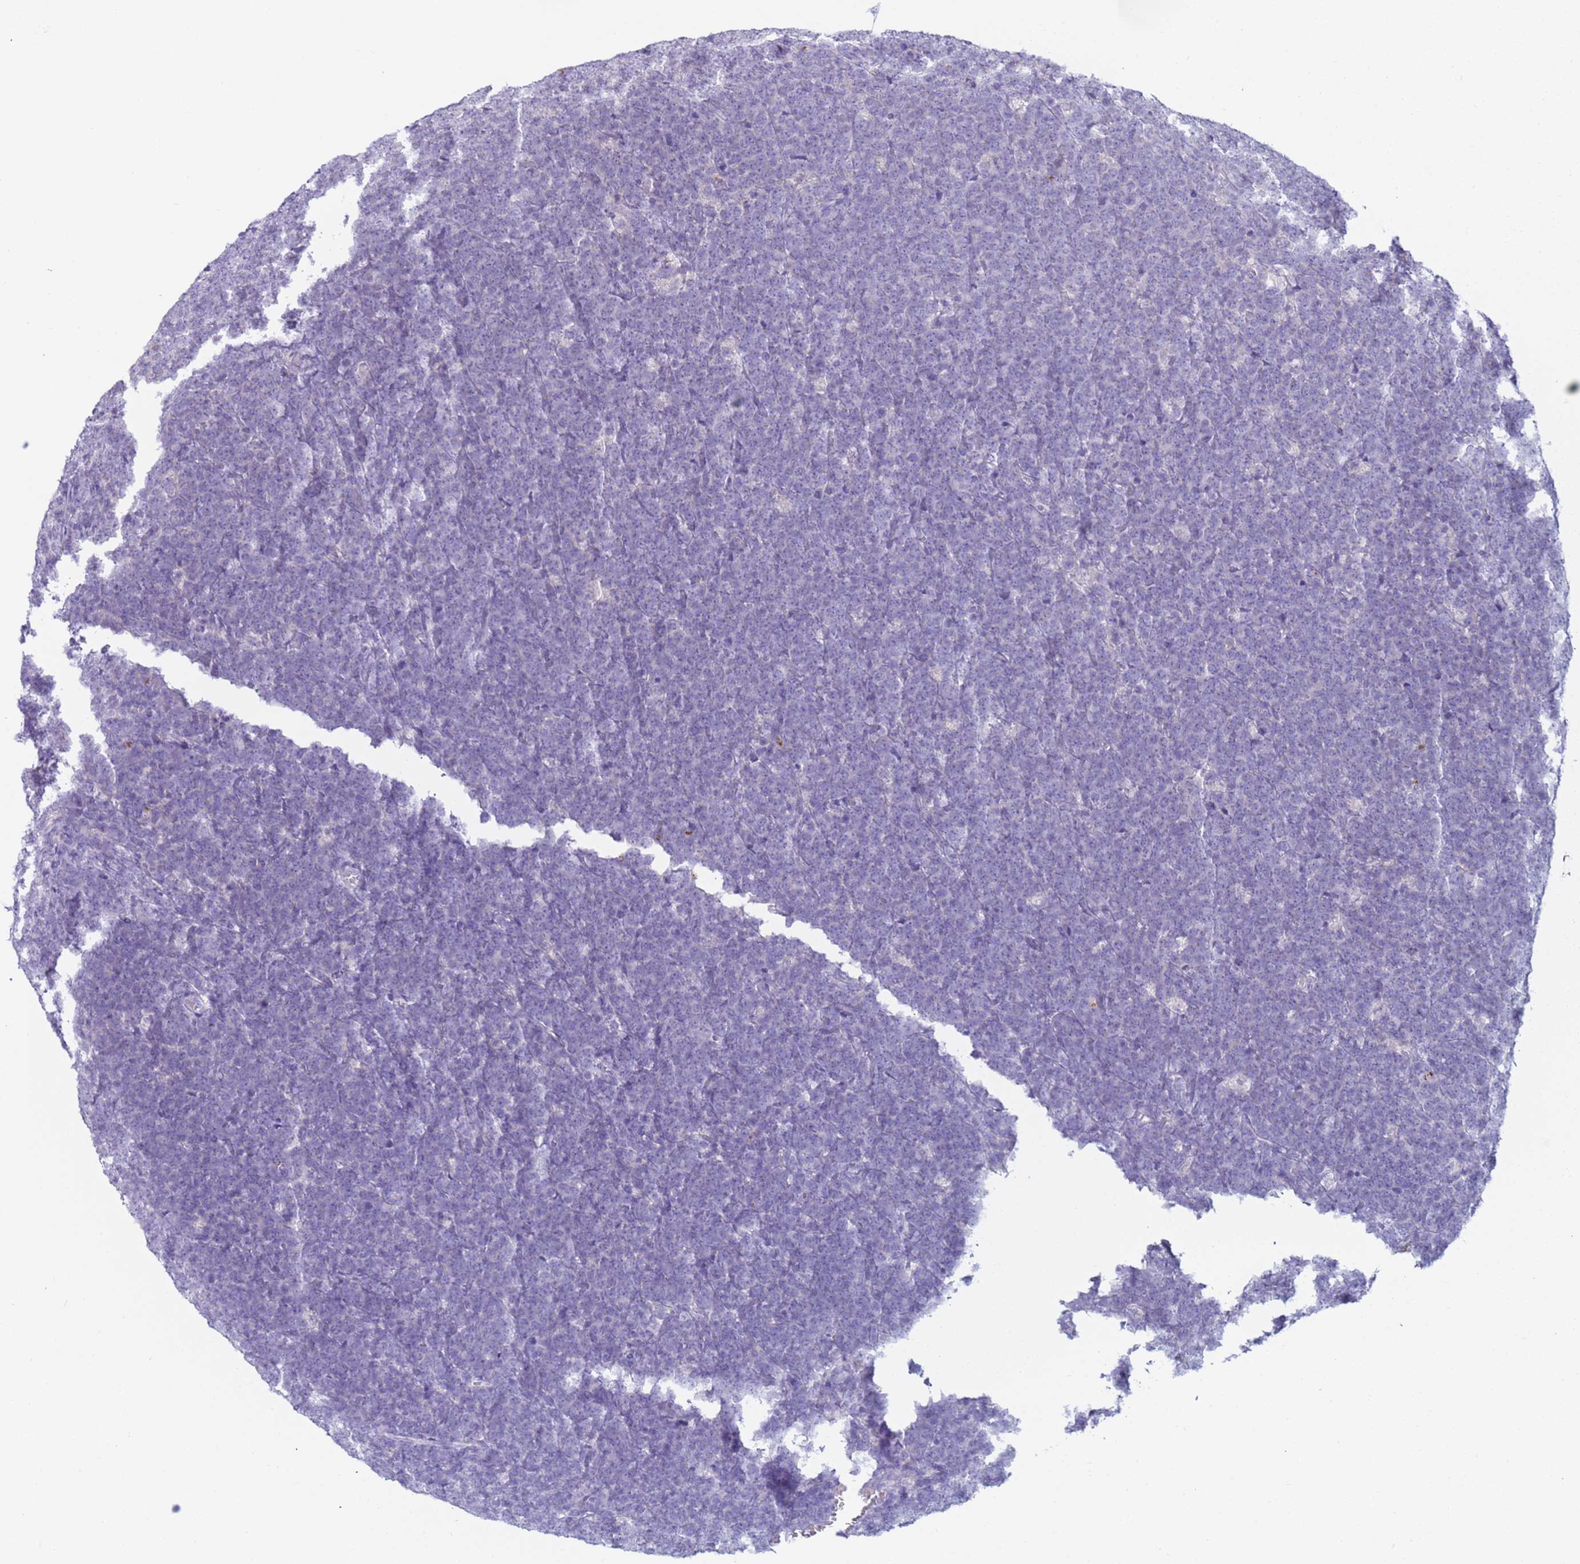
{"staining": {"intensity": "negative", "quantity": "none", "location": "none"}, "tissue": "lymphoma", "cell_type": "Tumor cells", "image_type": "cancer", "snomed": [{"axis": "morphology", "description": "Malignant lymphoma, non-Hodgkin's type, High grade"}, {"axis": "topography", "description": "Small intestine"}], "caption": "DAB immunohistochemical staining of lymphoma displays no significant expression in tumor cells. The staining is performed using DAB (3,3'-diaminobenzidine) brown chromogen with nuclei counter-stained in using hematoxylin.", "gene": "CR1", "patient": {"sex": "male", "age": 8}}